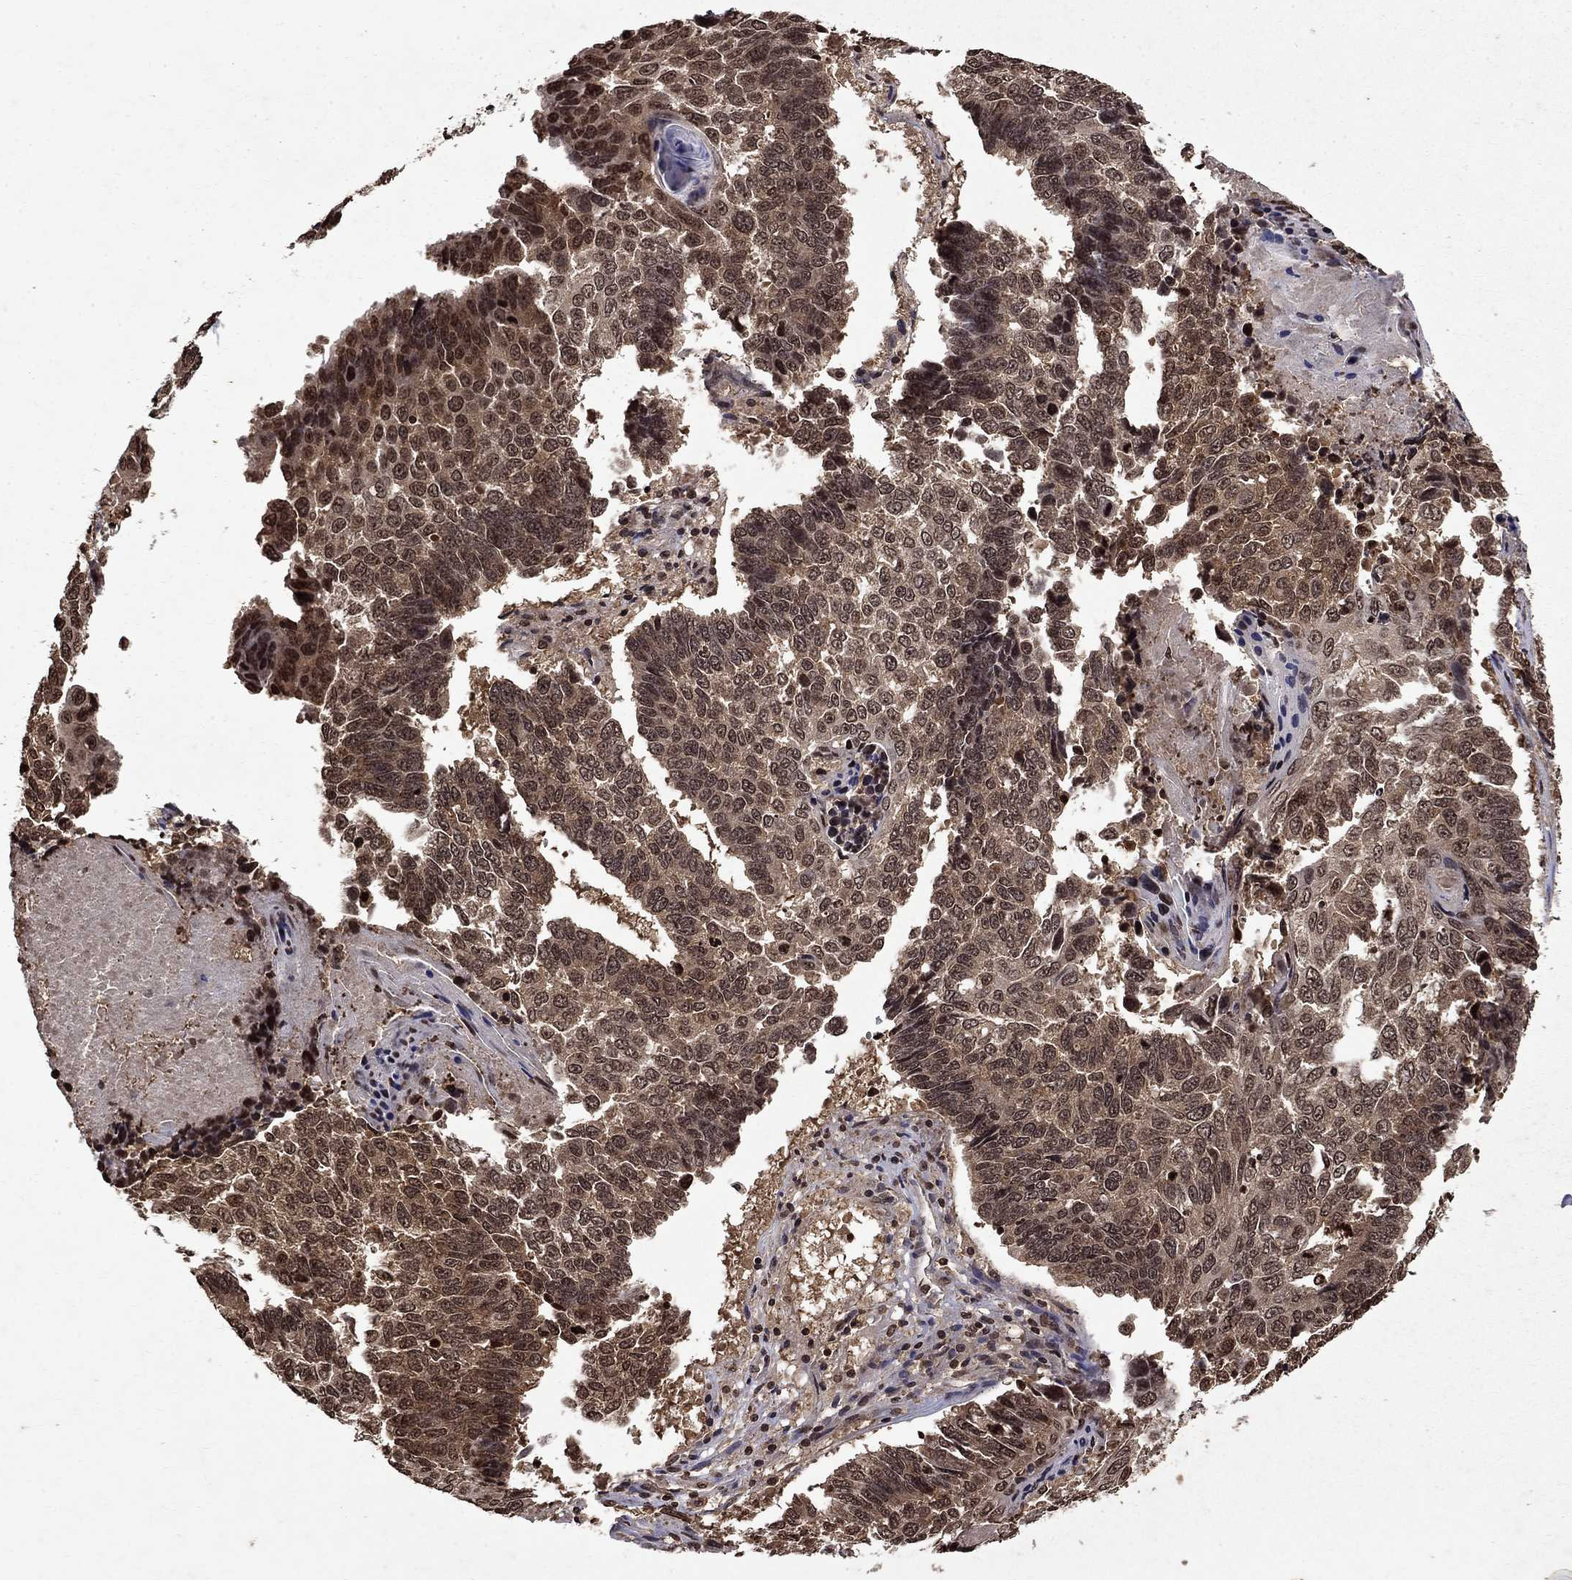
{"staining": {"intensity": "moderate", "quantity": ">75%", "location": "cytoplasmic/membranous,nuclear"}, "tissue": "lung cancer", "cell_type": "Tumor cells", "image_type": "cancer", "snomed": [{"axis": "morphology", "description": "Squamous cell carcinoma, NOS"}, {"axis": "topography", "description": "Lung"}], "caption": "Immunohistochemical staining of squamous cell carcinoma (lung) demonstrates medium levels of moderate cytoplasmic/membranous and nuclear staining in about >75% of tumor cells. (DAB IHC, brown staining for protein, blue staining for nuclei).", "gene": "PIN4", "patient": {"sex": "male", "age": 73}}